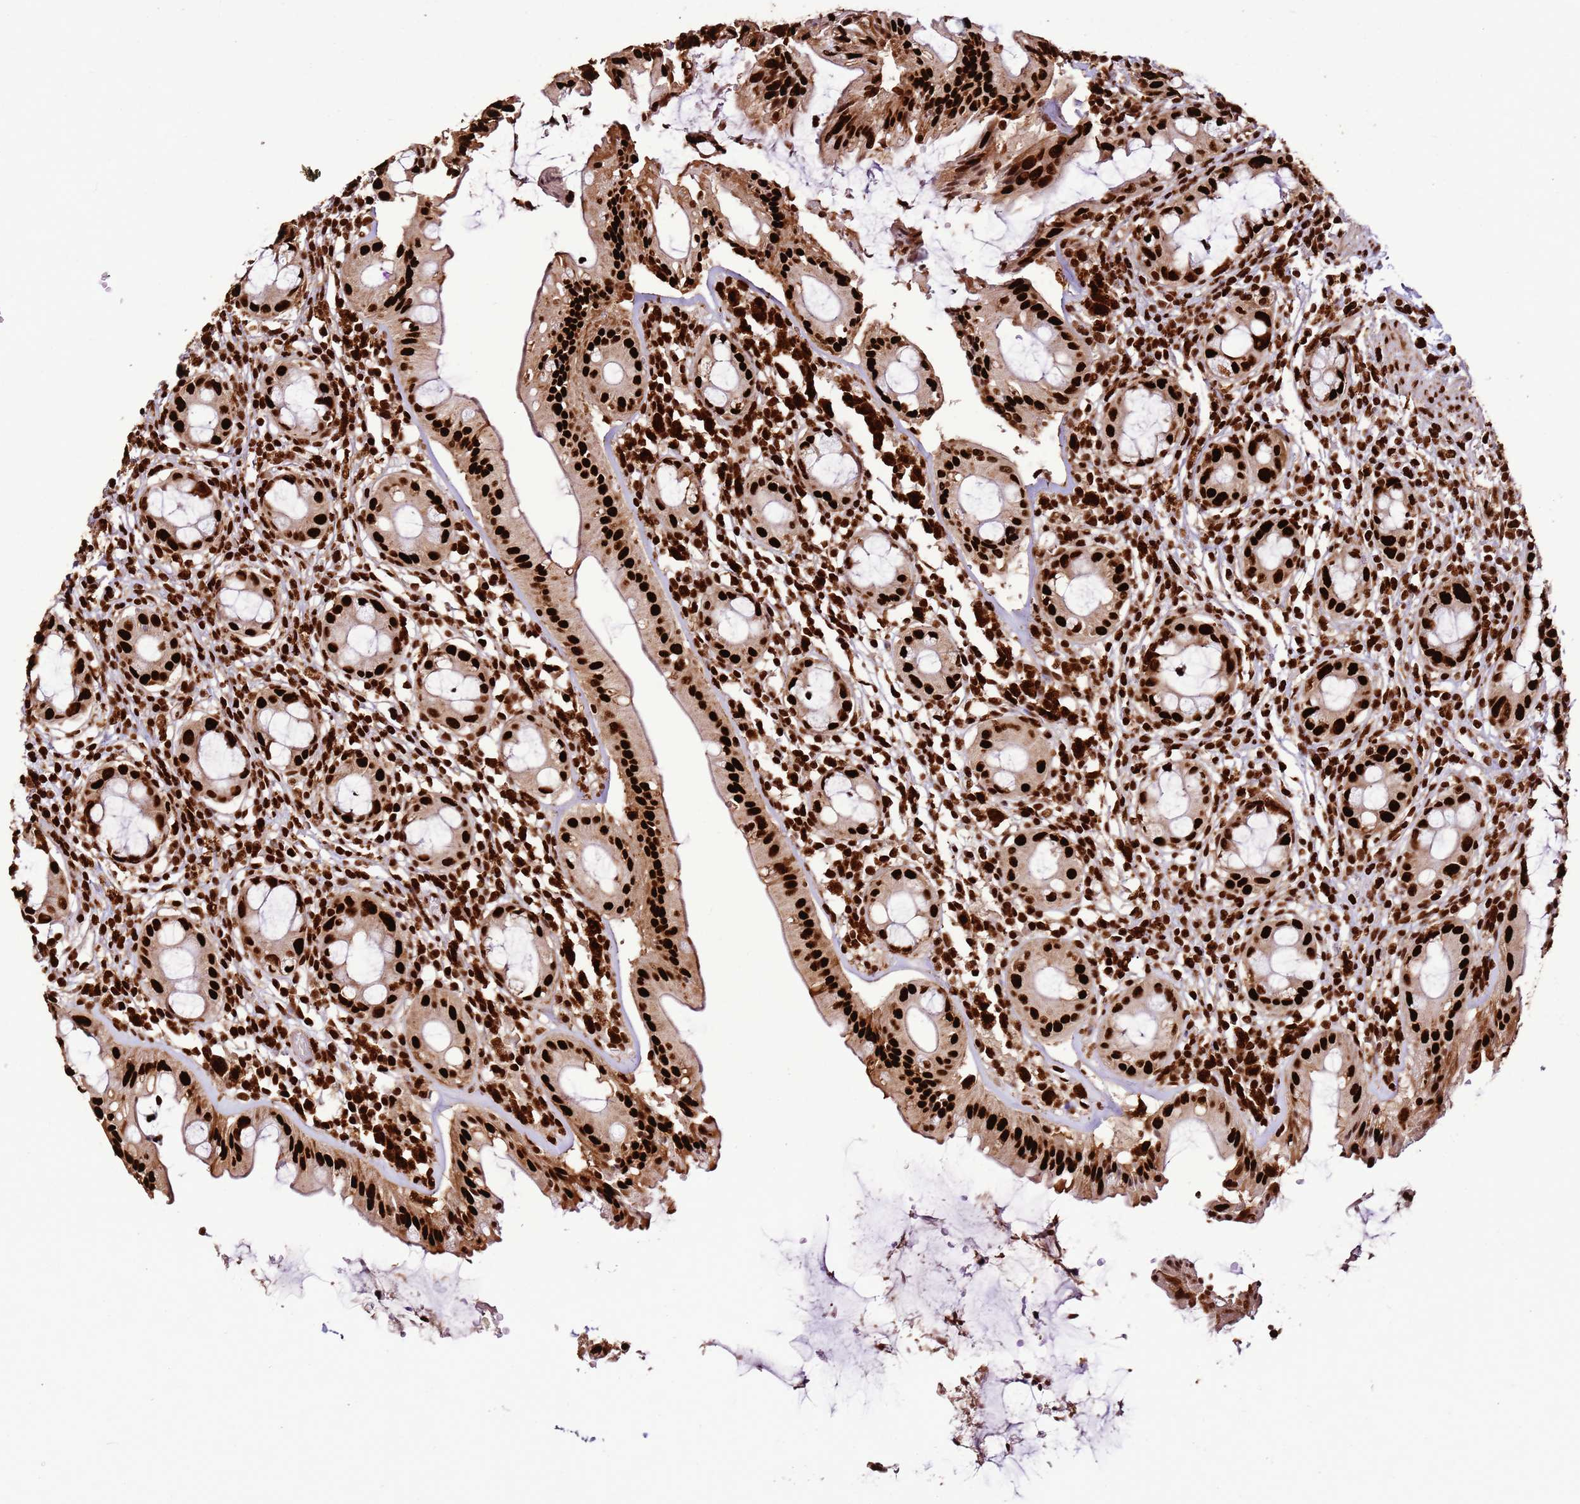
{"staining": {"intensity": "strong", "quantity": ">75%", "location": "nuclear"}, "tissue": "rectum", "cell_type": "Glandular cells", "image_type": "normal", "snomed": [{"axis": "morphology", "description": "Normal tissue, NOS"}, {"axis": "topography", "description": "Rectum"}], "caption": "A brown stain labels strong nuclear expression of a protein in glandular cells of normal human rectum. The staining is performed using DAB (3,3'-diaminobenzidine) brown chromogen to label protein expression. The nuclei are counter-stained blue using hematoxylin.", "gene": "HNRNPAB", "patient": {"sex": "female", "age": 57}}